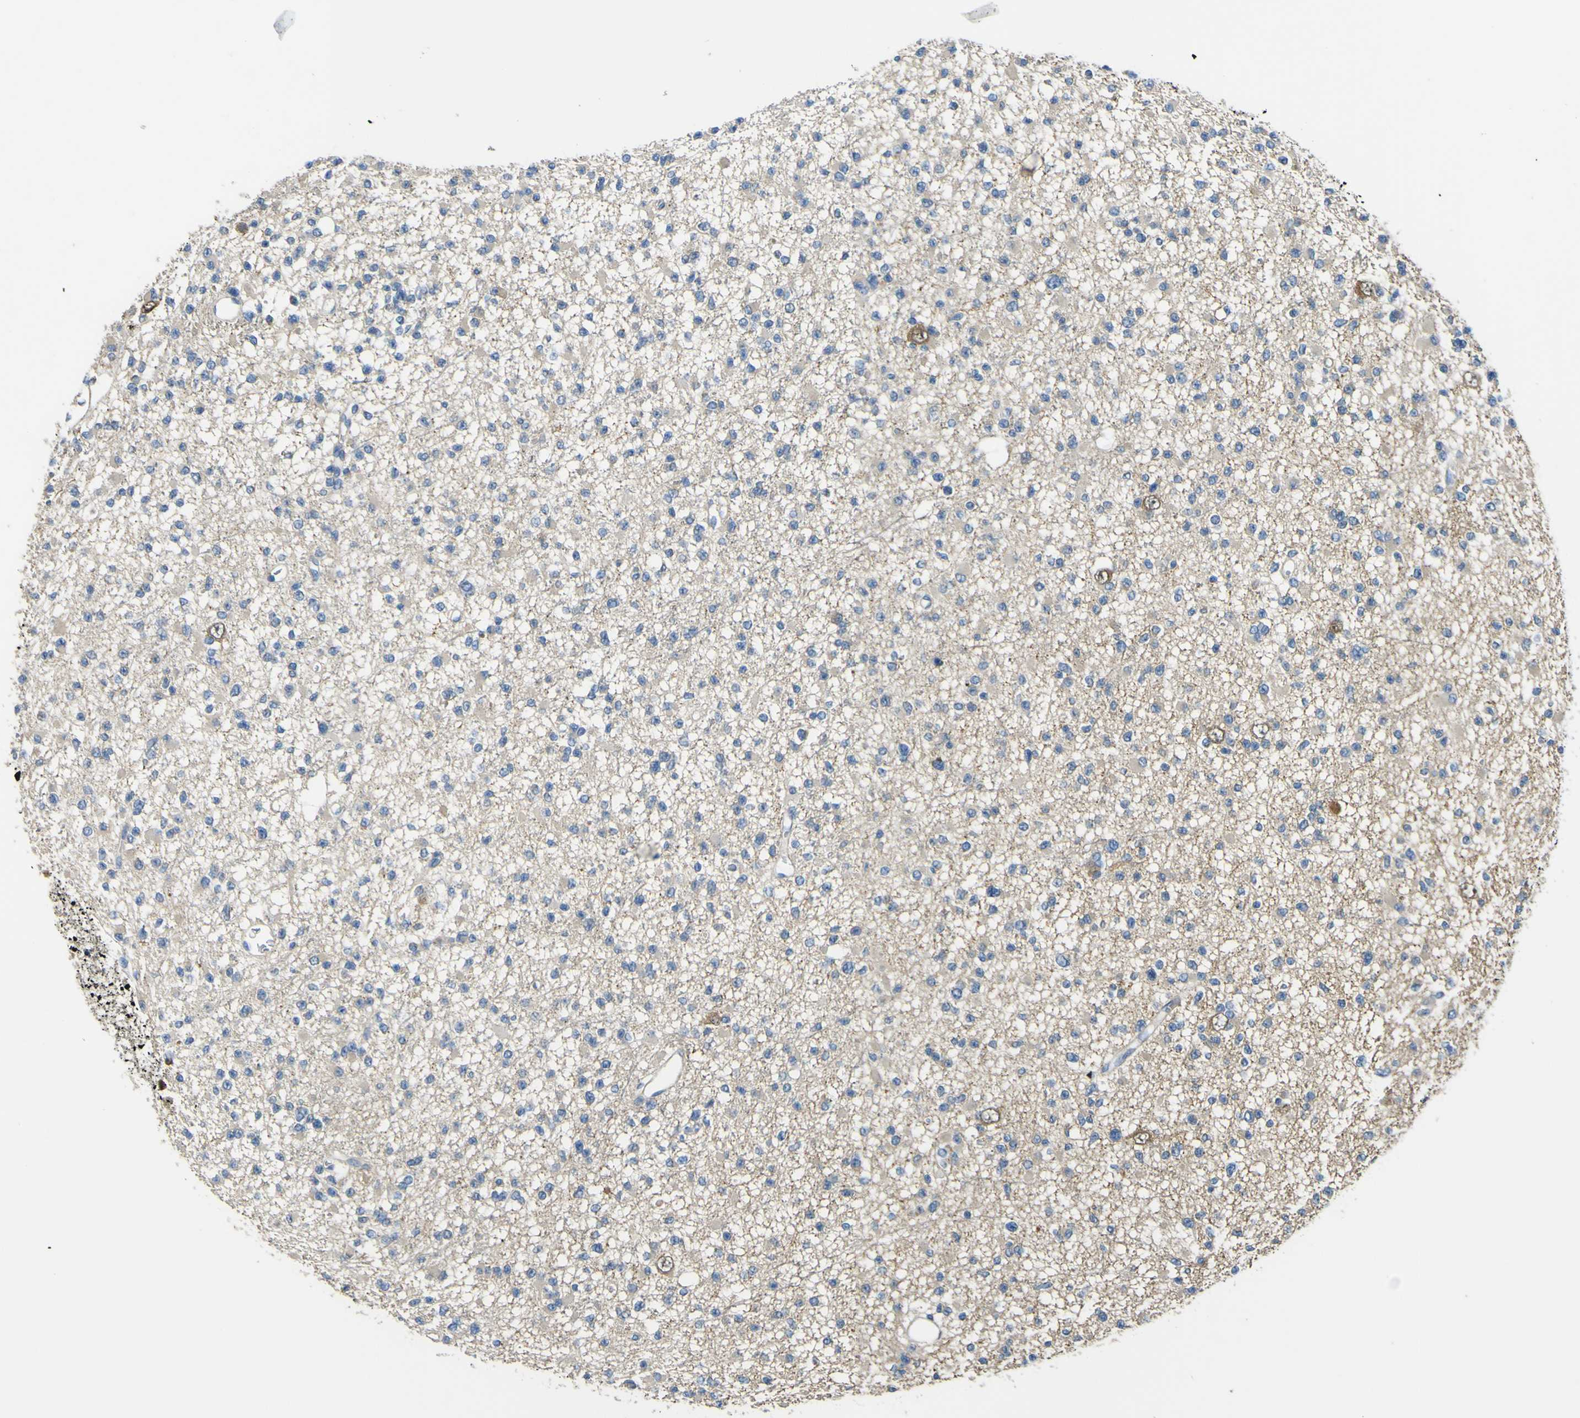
{"staining": {"intensity": "negative", "quantity": "none", "location": "none"}, "tissue": "glioma", "cell_type": "Tumor cells", "image_type": "cancer", "snomed": [{"axis": "morphology", "description": "Glioma, malignant, Low grade"}, {"axis": "topography", "description": "Brain"}], "caption": "Tumor cells are negative for brown protein staining in glioma.", "gene": "ALDH18A1", "patient": {"sex": "female", "age": 22}}